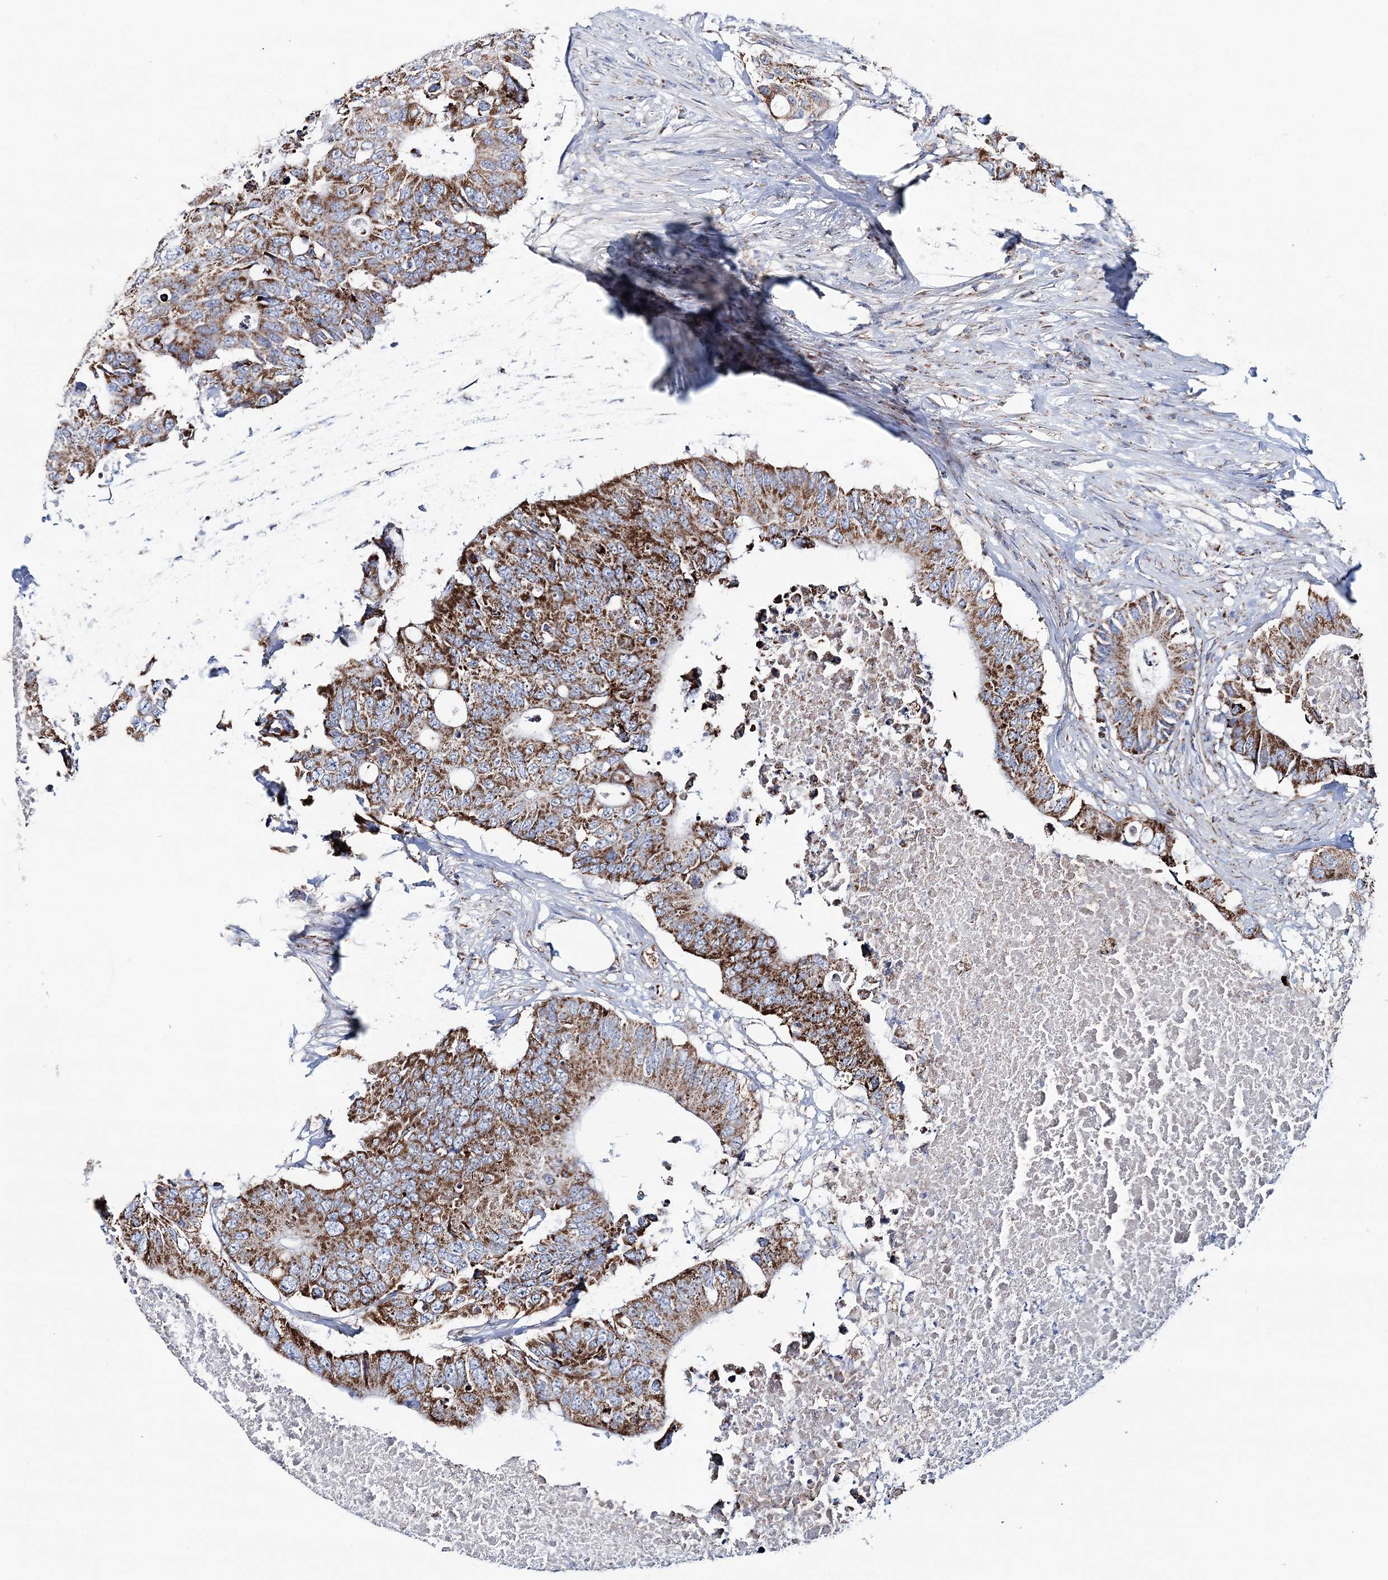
{"staining": {"intensity": "moderate", "quantity": ">75%", "location": "cytoplasmic/membranous"}, "tissue": "colorectal cancer", "cell_type": "Tumor cells", "image_type": "cancer", "snomed": [{"axis": "morphology", "description": "Adenocarcinoma, NOS"}, {"axis": "topography", "description": "Colon"}], "caption": "The immunohistochemical stain highlights moderate cytoplasmic/membranous positivity in tumor cells of colorectal cancer (adenocarcinoma) tissue. (Brightfield microscopy of DAB IHC at high magnification).", "gene": "ARHGAP6", "patient": {"sex": "male", "age": 71}}